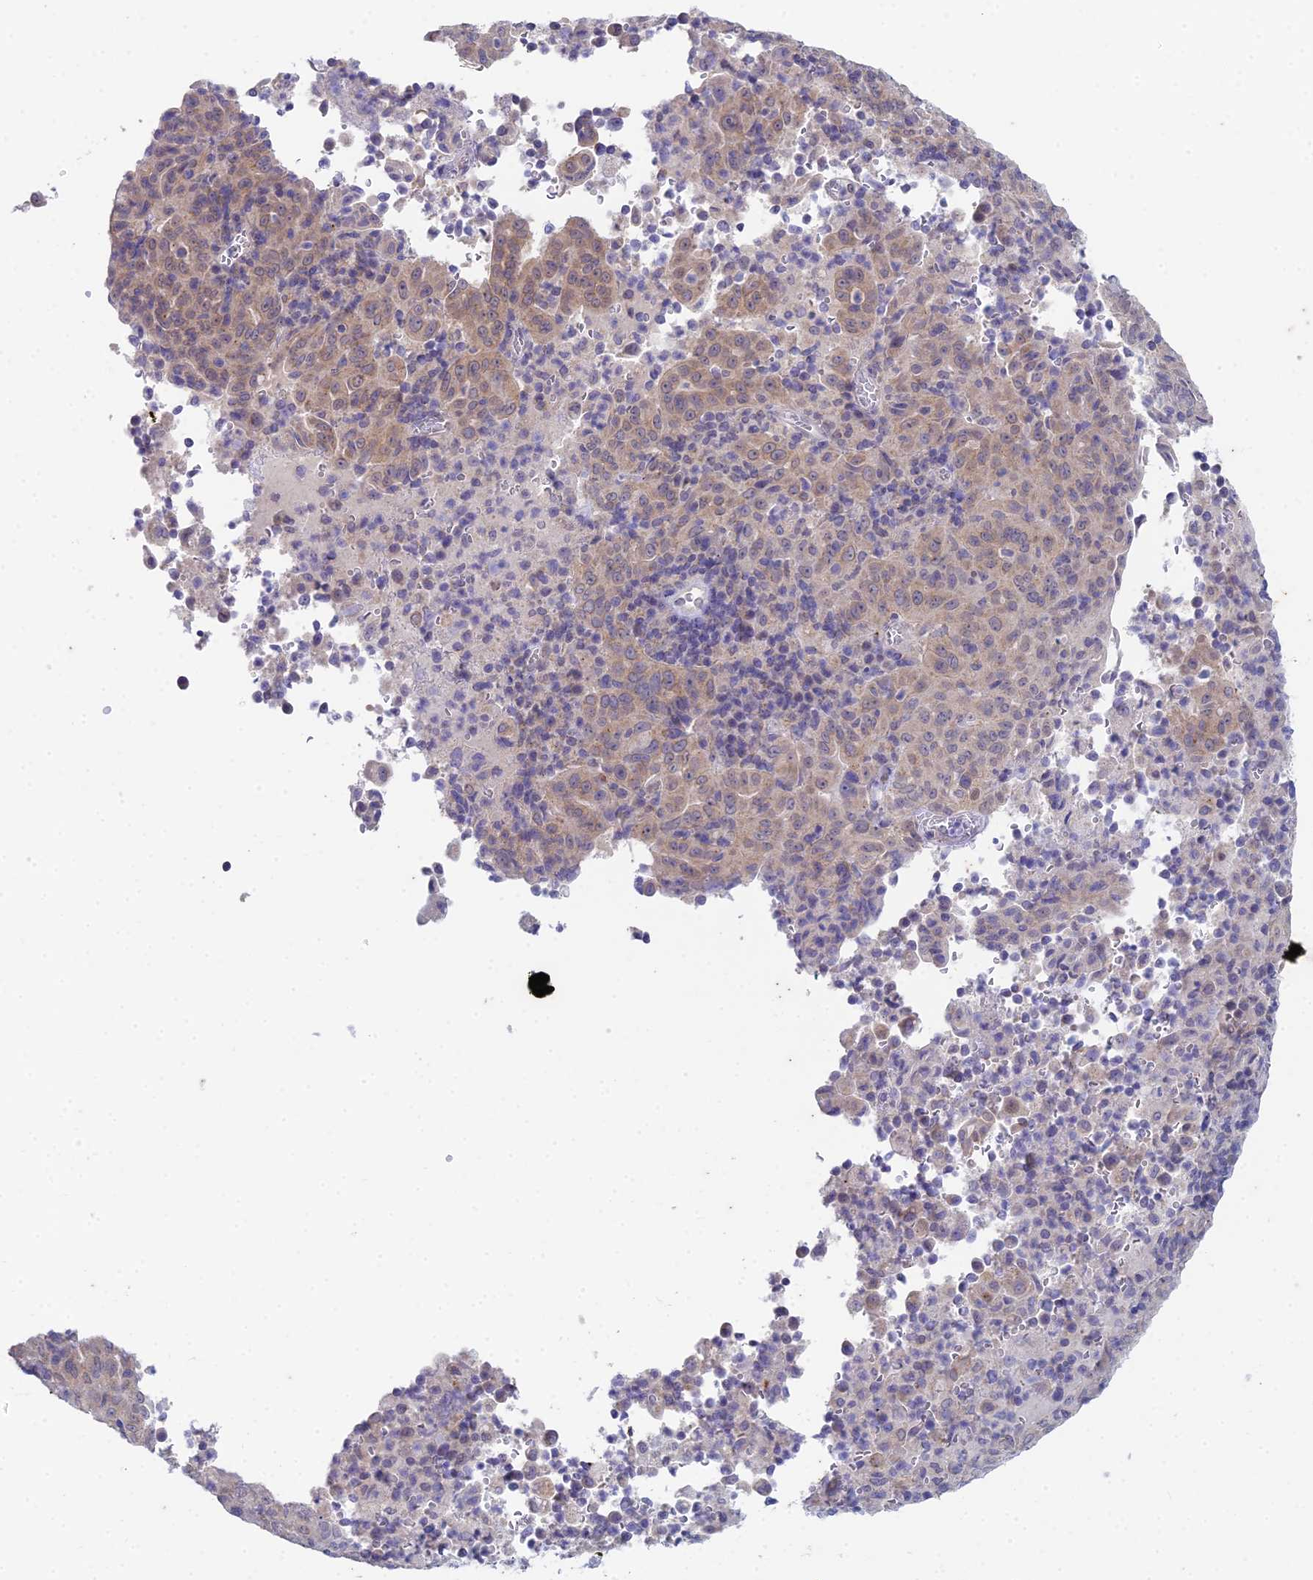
{"staining": {"intensity": "moderate", "quantity": ">75%", "location": "cytoplasmic/membranous"}, "tissue": "pancreatic cancer", "cell_type": "Tumor cells", "image_type": "cancer", "snomed": [{"axis": "morphology", "description": "Adenocarcinoma, NOS"}, {"axis": "topography", "description": "Pancreas"}], "caption": "Immunohistochemical staining of human adenocarcinoma (pancreatic) shows medium levels of moderate cytoplasmic/membranous expression in approximately >75% of tumor cells. (Brightfield microscopy of DAB IHC at high magnification).", "gene": "EEF2KMT", "patient": {"sex": "male", "age": 63}}